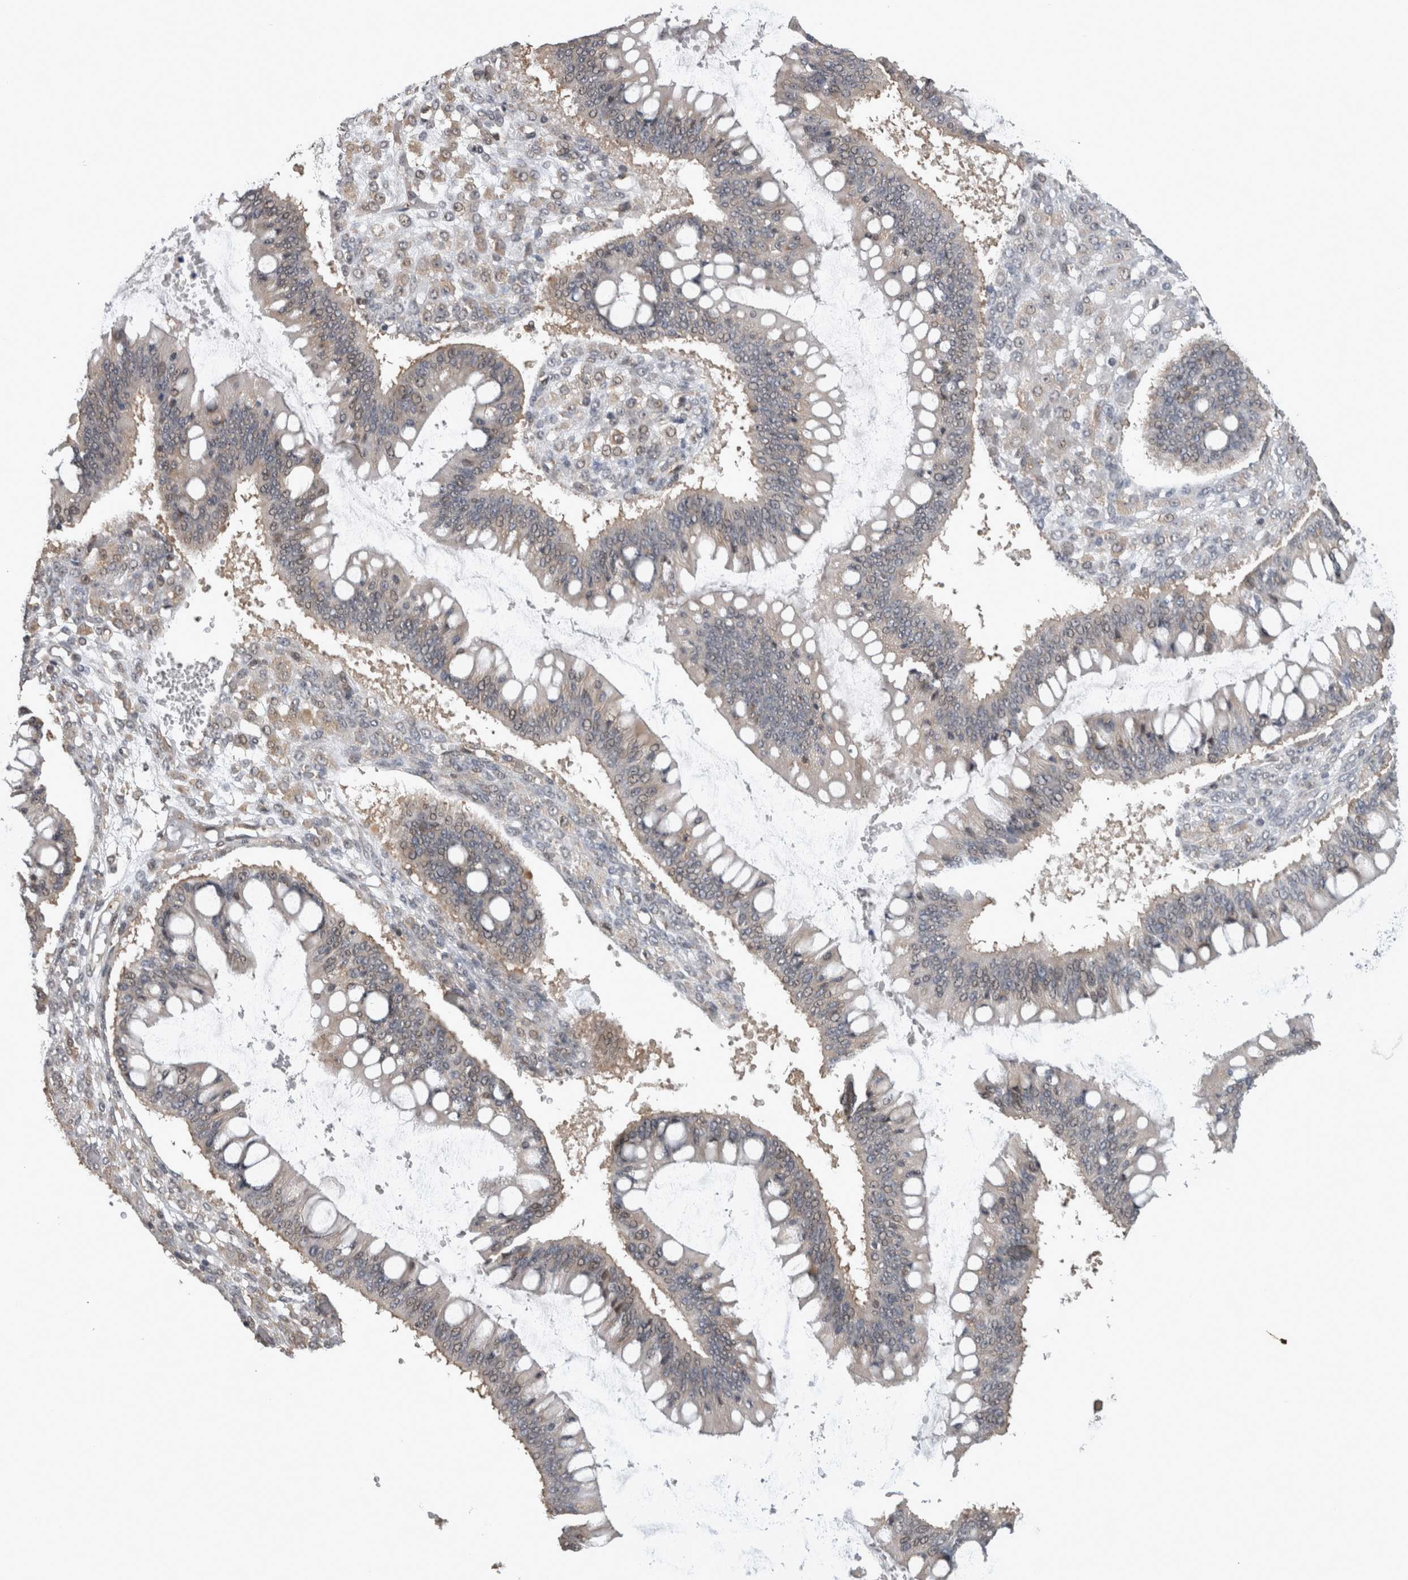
{"staining": {"intensity": "negative", "quantity": "none", "location": "none"}, "tissue": "ovarian cancer", "cell_type": "Tumor cells", "image_type": "cancer", "snomed": [{"axis": "morphology", "description": "Cystadenocarcinoma, mucinous, NOS"}, {"axis": "topography", "description": "Ovary"}], "caption": "Immunohistochemistry (IHC) photomicrograph of human ovarian mucinous cystadenocarcinoma stained for a protein (brown), which shows no staining in tumor cells.", "gene": "ATXN2", "patient": {"sex": "female", "age": 73}}